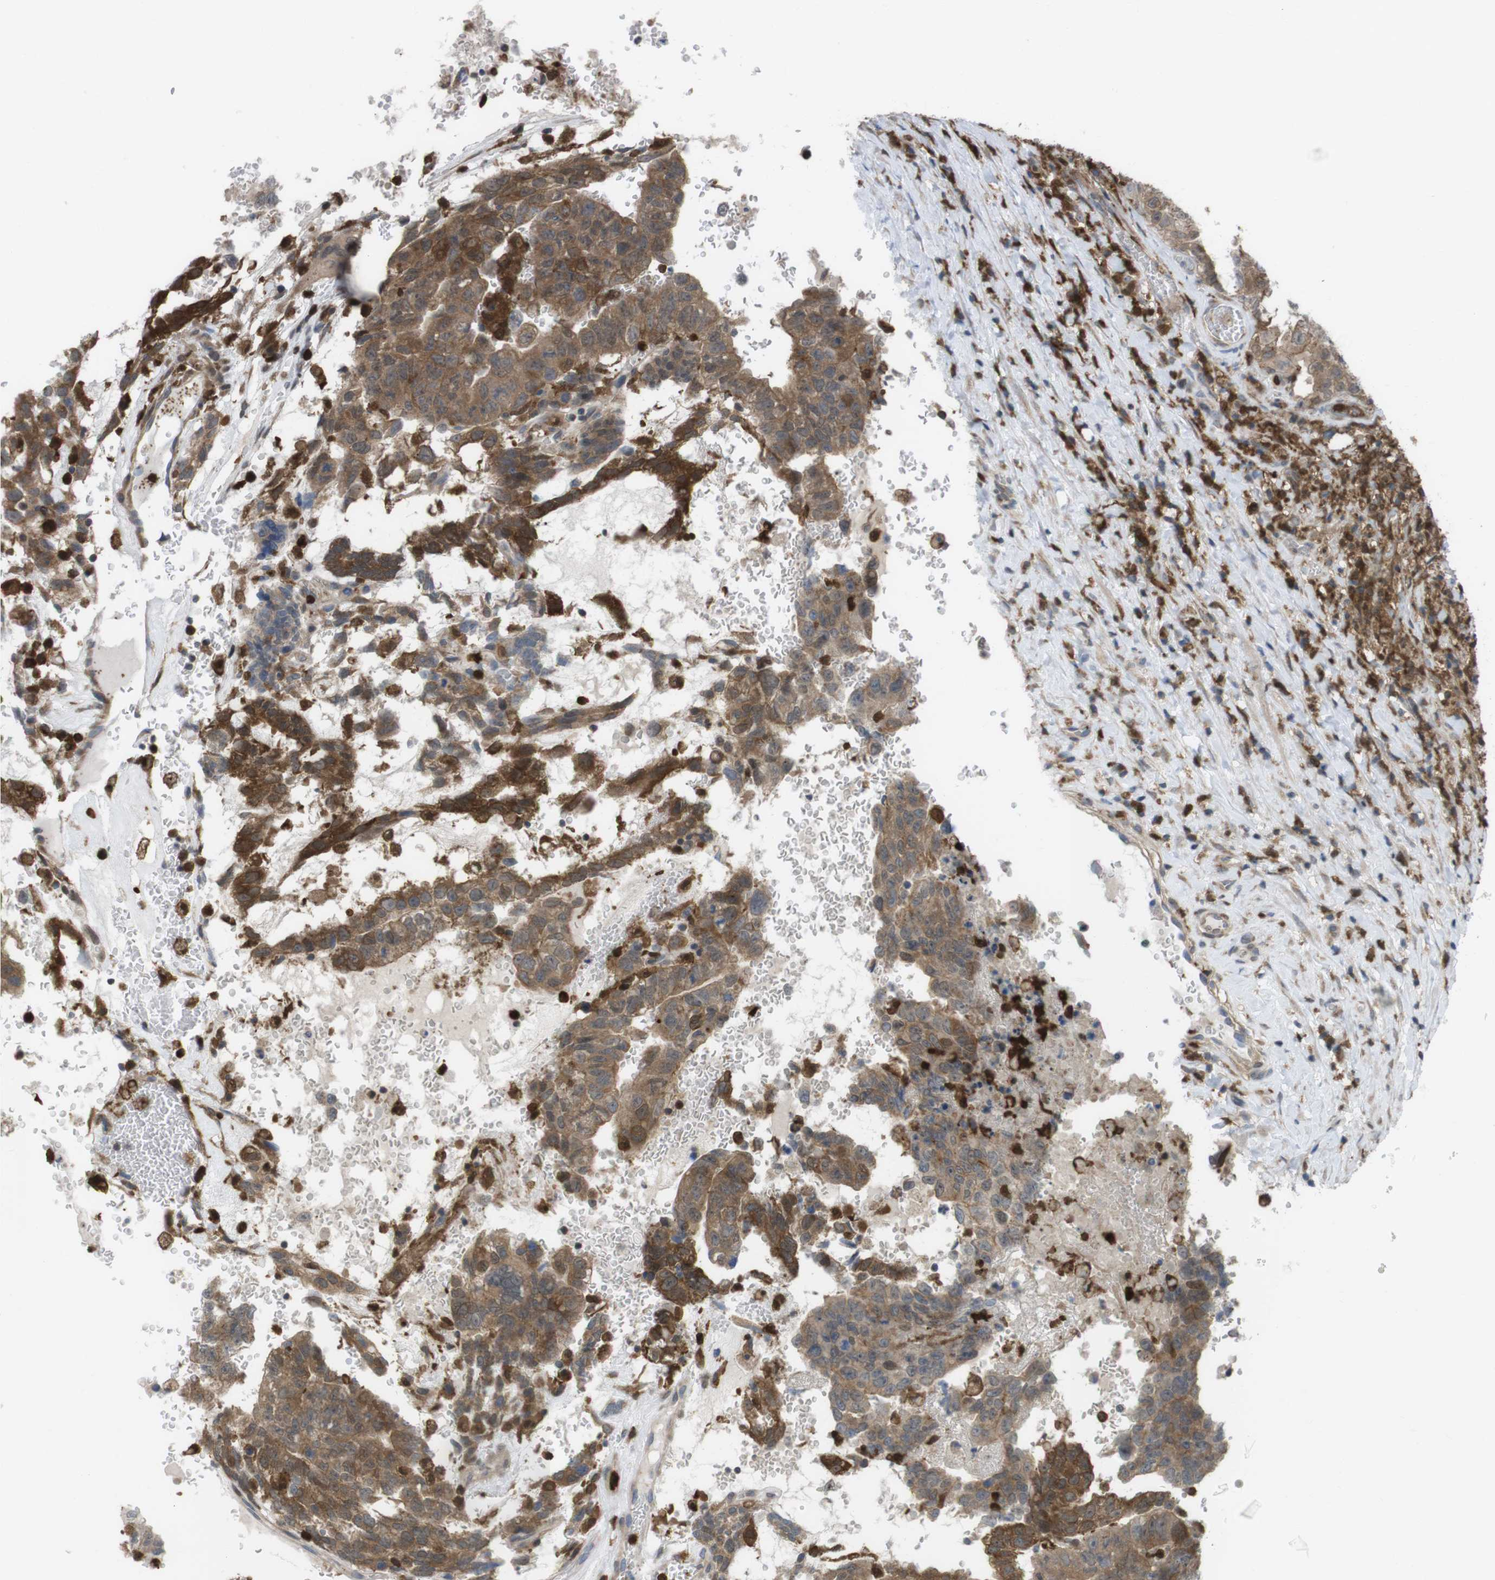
{"staining": {"intensity": "moderate", "quantity": ">75%", "location": "cytoplasmic/membranous"}, "tissue": "testis cancer", "cell_type": "Tumor cells", "image_type": "cancer", "snomed": [{"axis": "morphology", "description": "Seminoma, NOS"}, {"axis": "morphology", "description": "Carcinoma, Embryonal, NOS"}, {"axis": "topography", "description": "Testis"}], "caption": "IHC of human embryonal carcinoma (testis) shows medium levels of moderate cytoplasmic/membranous staining in approximately >75% of tumor cells. (DAB (3,3'-diaminobenzidine) = brown stain, brightfield microscopy at high magnification).", "gene": "PRKCD", "patient": {"sex": "male", "age": 52}}